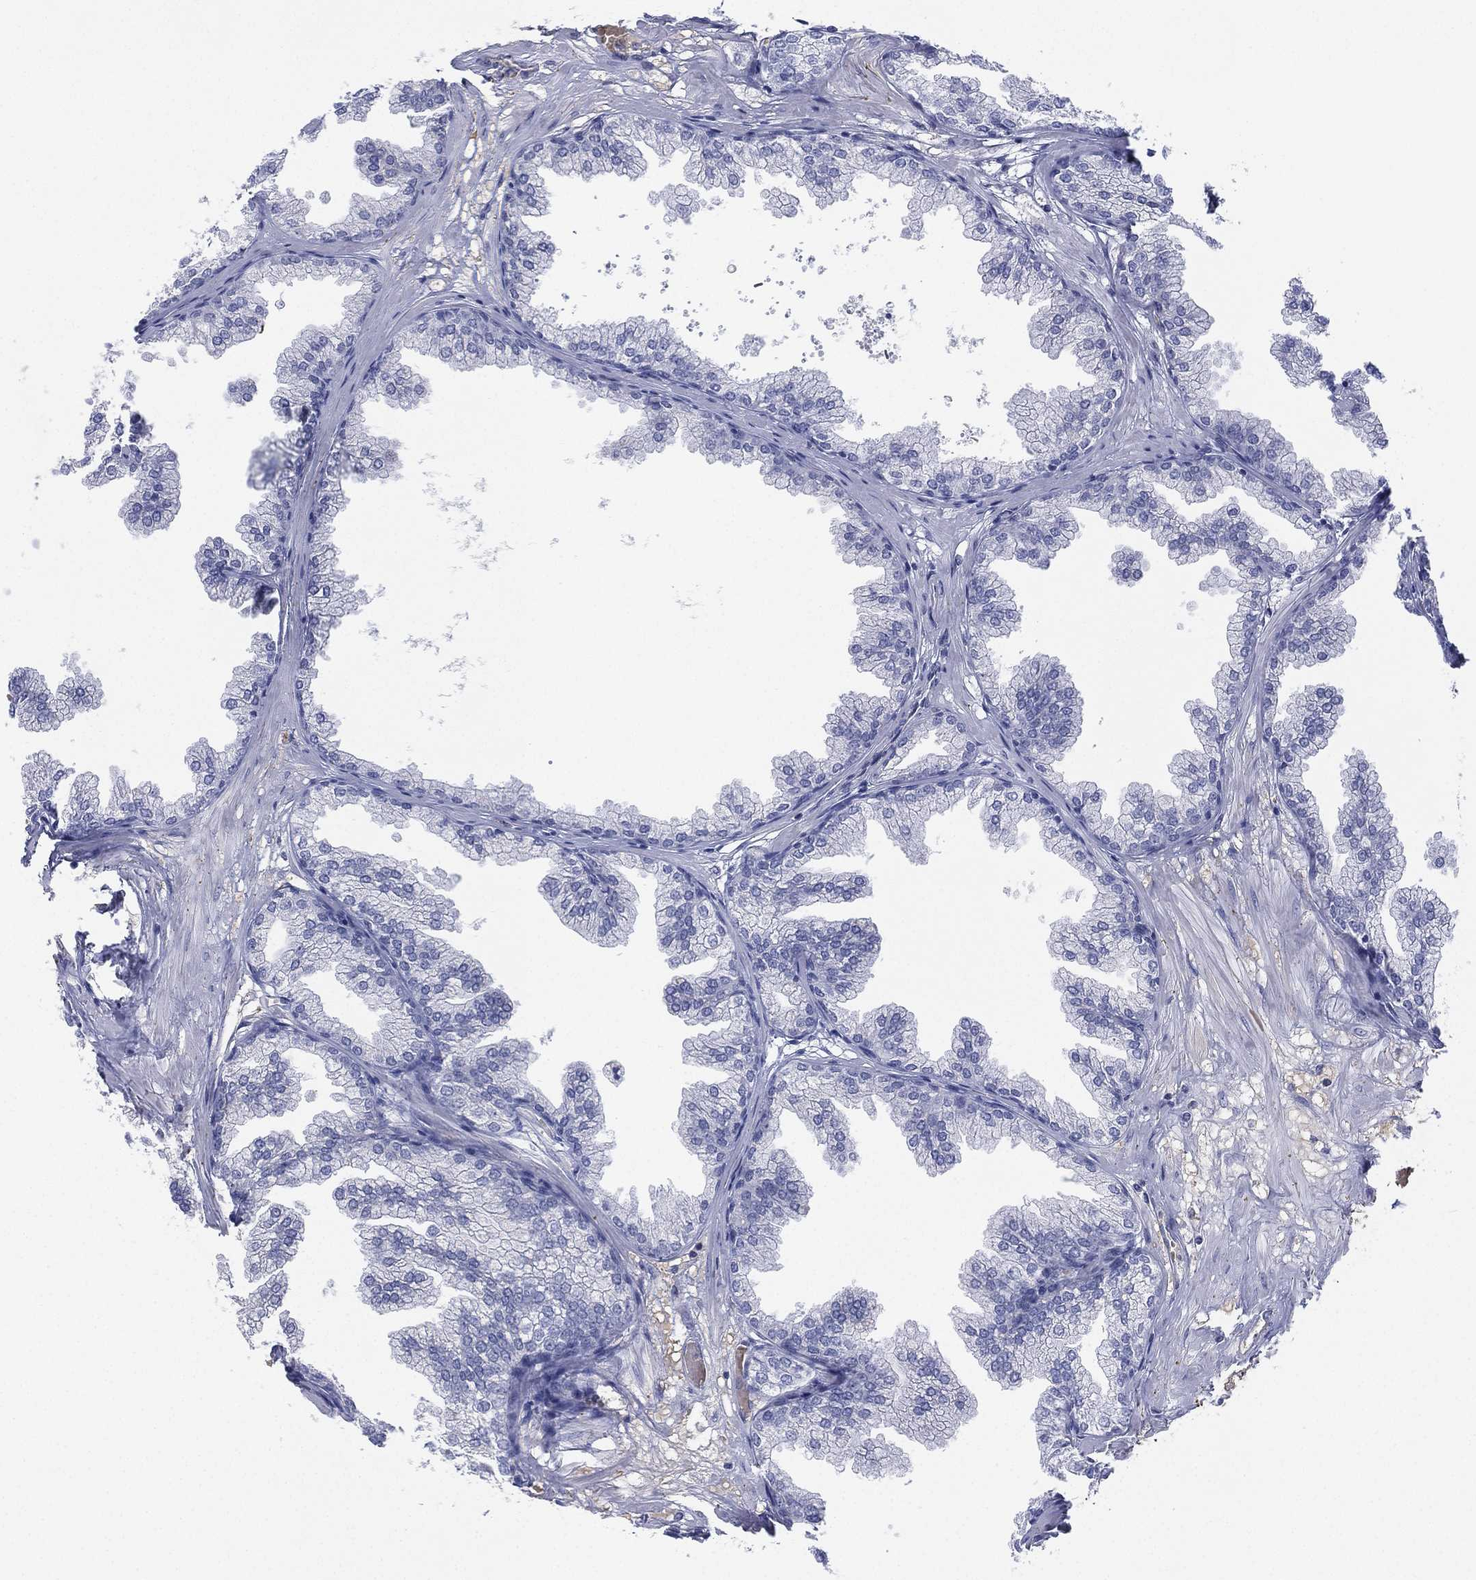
{"staining": {"intensity": "negative", "quantity": "none", "location": "none"}, "tissue": "prostate", "cell_type": "Glandular cells", "image_type": "normal", "snomed": [{"axis": "morphology", "description": "Normal tissue, NOS"}, {"axis": "topography", "description": "Prostate"}], "caption": "Immunohistochemistry (IHC) micrograph of normal human prostate stained for a protein (brown), which demonstrates no positivity in glandular cells.", "gene": "CYP2D6", "patient": {"sex": "male", "age": 37}}